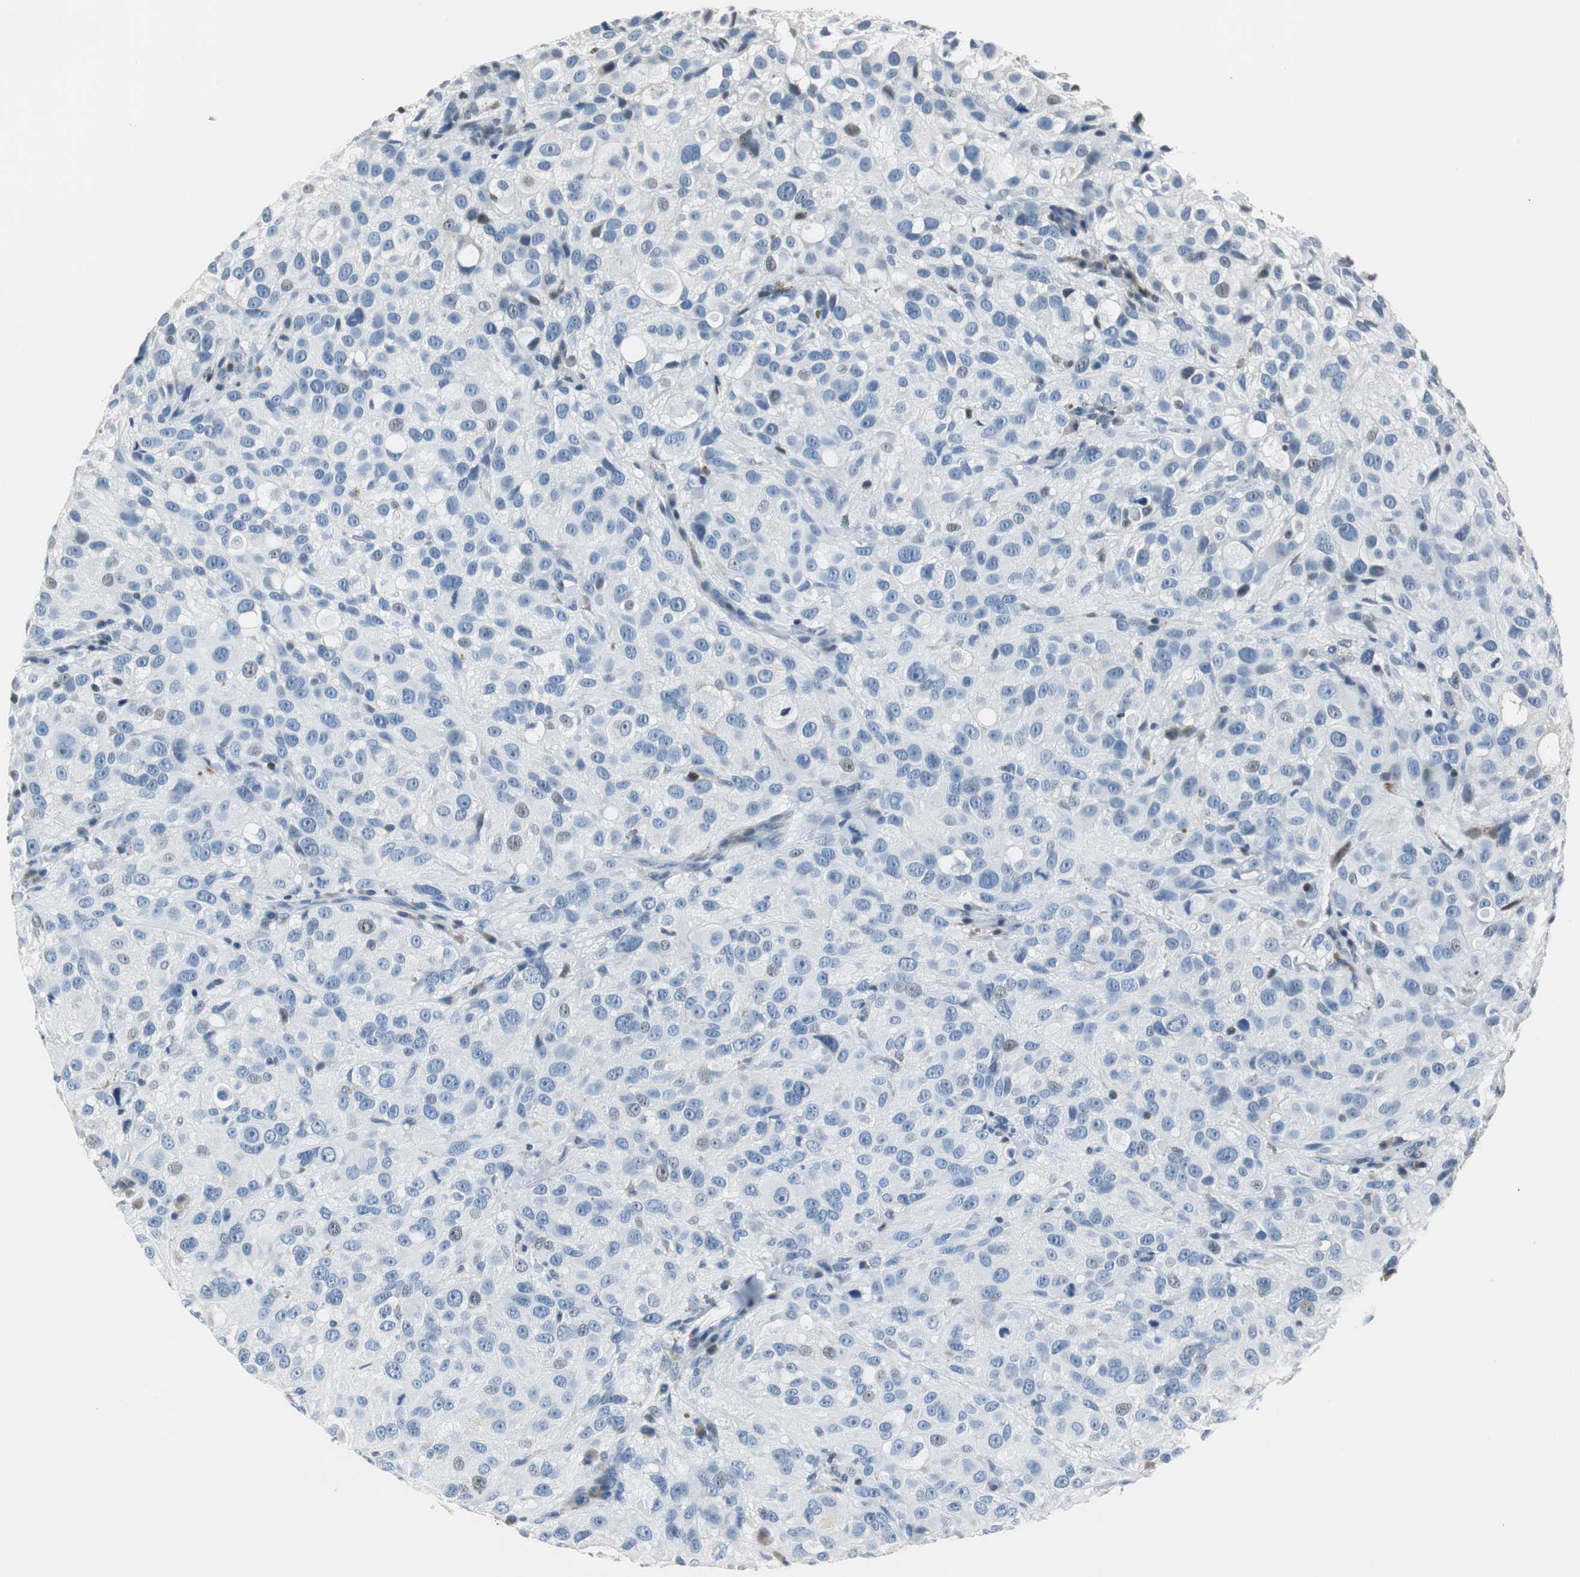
{"staining": {"intensity": "negative", "quantity": "none", "location": "none"}, "tissue": "melanoma", "cell_type": "Tumor cells", "image_type": "cancer", "snomed": [{"axis": "morphology", "description": "Necrosis, NOS"}, {"axis": "morphology", "description": "Malignant melanoma, NOS"}, {"axis": "topography", "description": "Skin"}], "caption": "IHC histopathology image of neoplastic tissue: malignant melanoma stained with DAB (3,3'-diaminobenzidine) demonstrates no significant protein expression in tumor cells.", "gene": "HCFC2", "patient": {"sex": "female", "age": 87}}